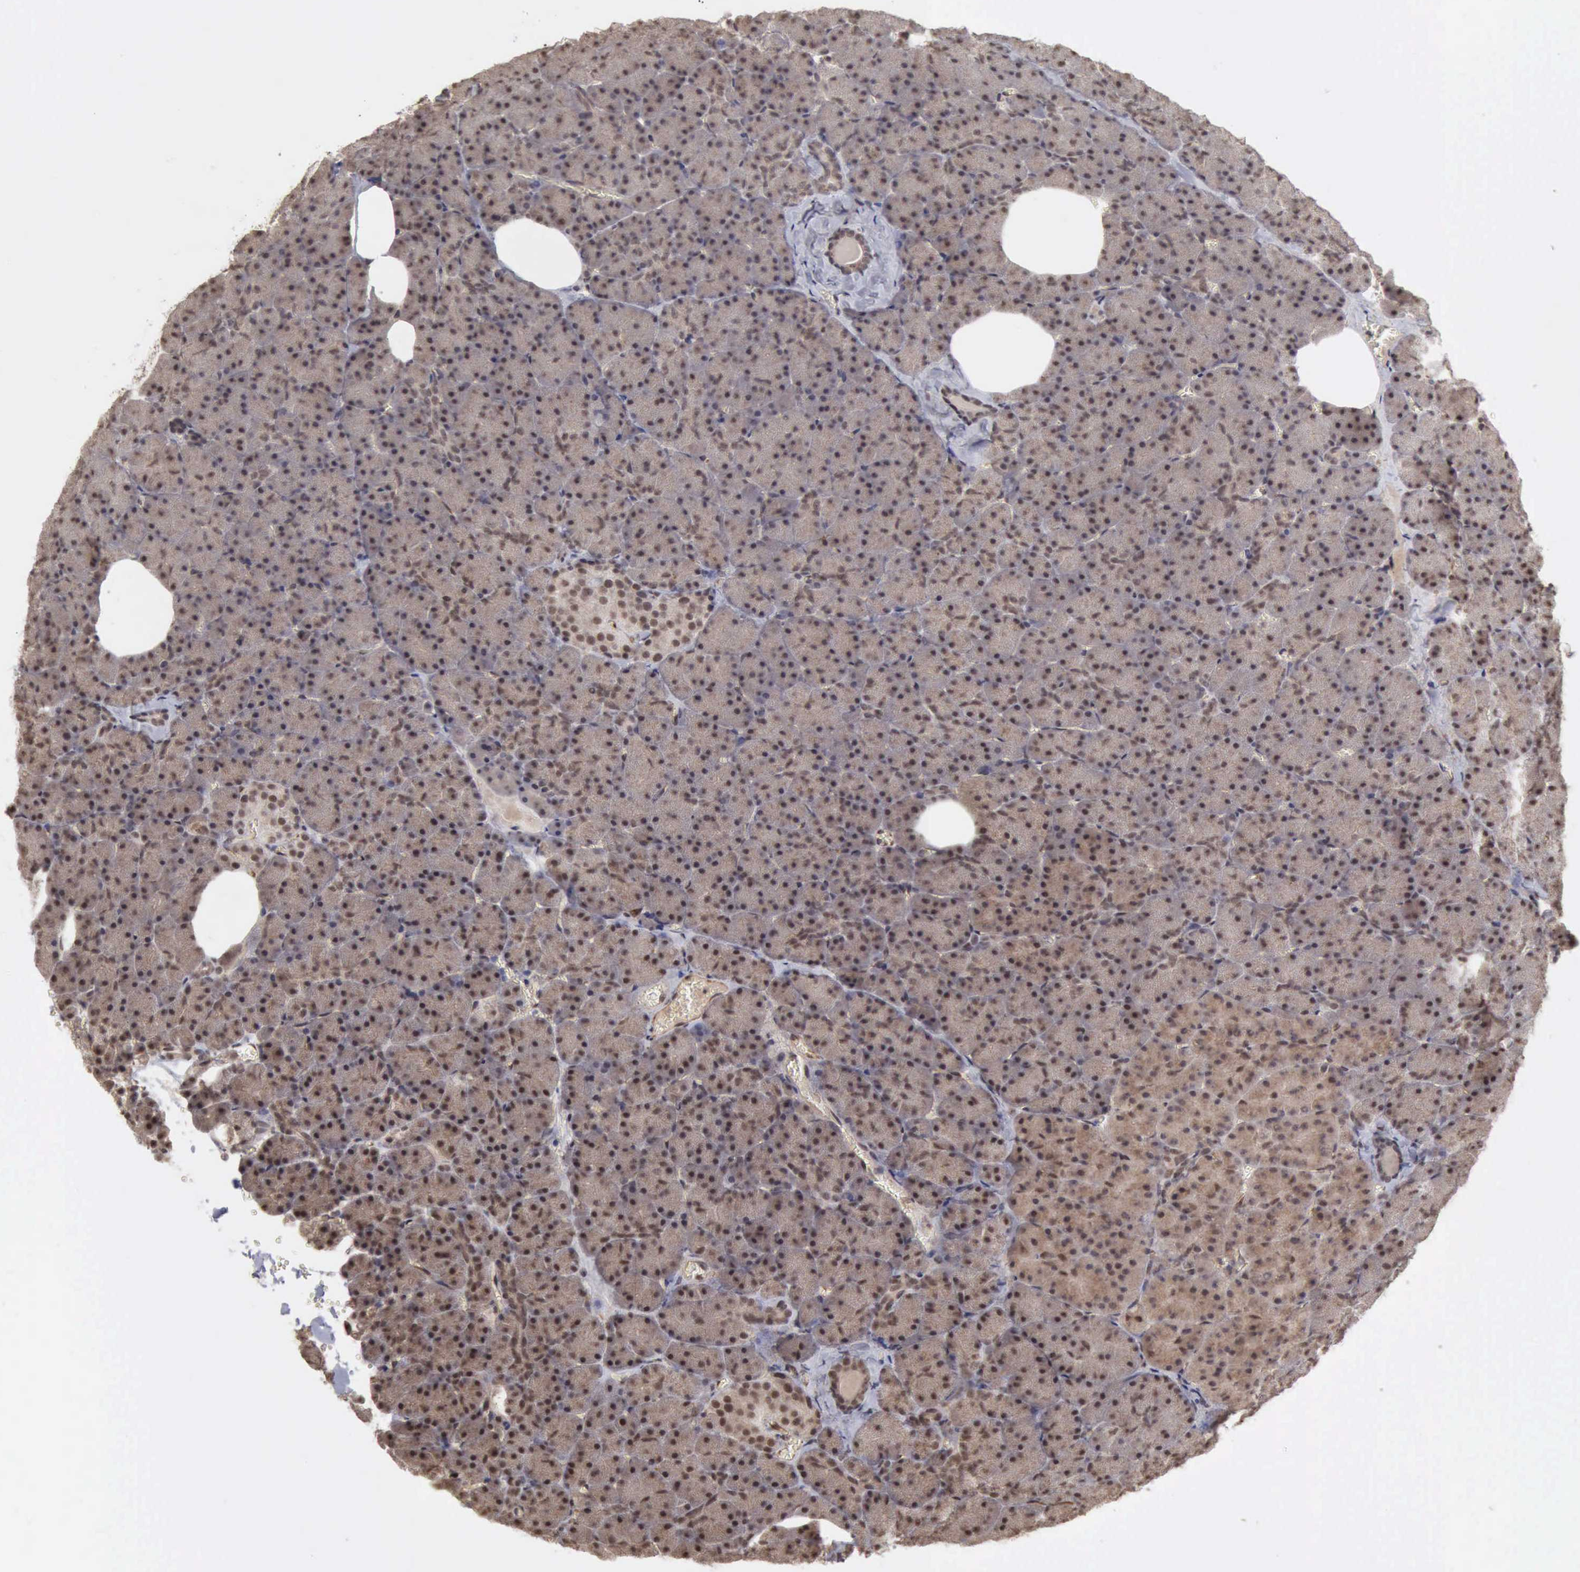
{"staining": {"intensity": "weak", "quantity": ">75%", "location": "cytoplasmic/membranous,nuclear"}, "tissue": "pancreas", "cell_type": "Exocrine glandular cells", "image_type": "normal", "snomed": [{"axis": "morphology", "description": "Normal tissue, NOS"}, {"axis": "topography", "description": "Pancreas"}], "caption": "Immunohistochemistry (IHC) histopathology image of benign pancreas stained for a protein (brown), which reveals low levels of weak cytoplasmic/membranous,nuclear positivity in about >75% of exocrine glandular cells.", "gene": "CDKN2A", "patient": {"sex": "female", "age": 35}}